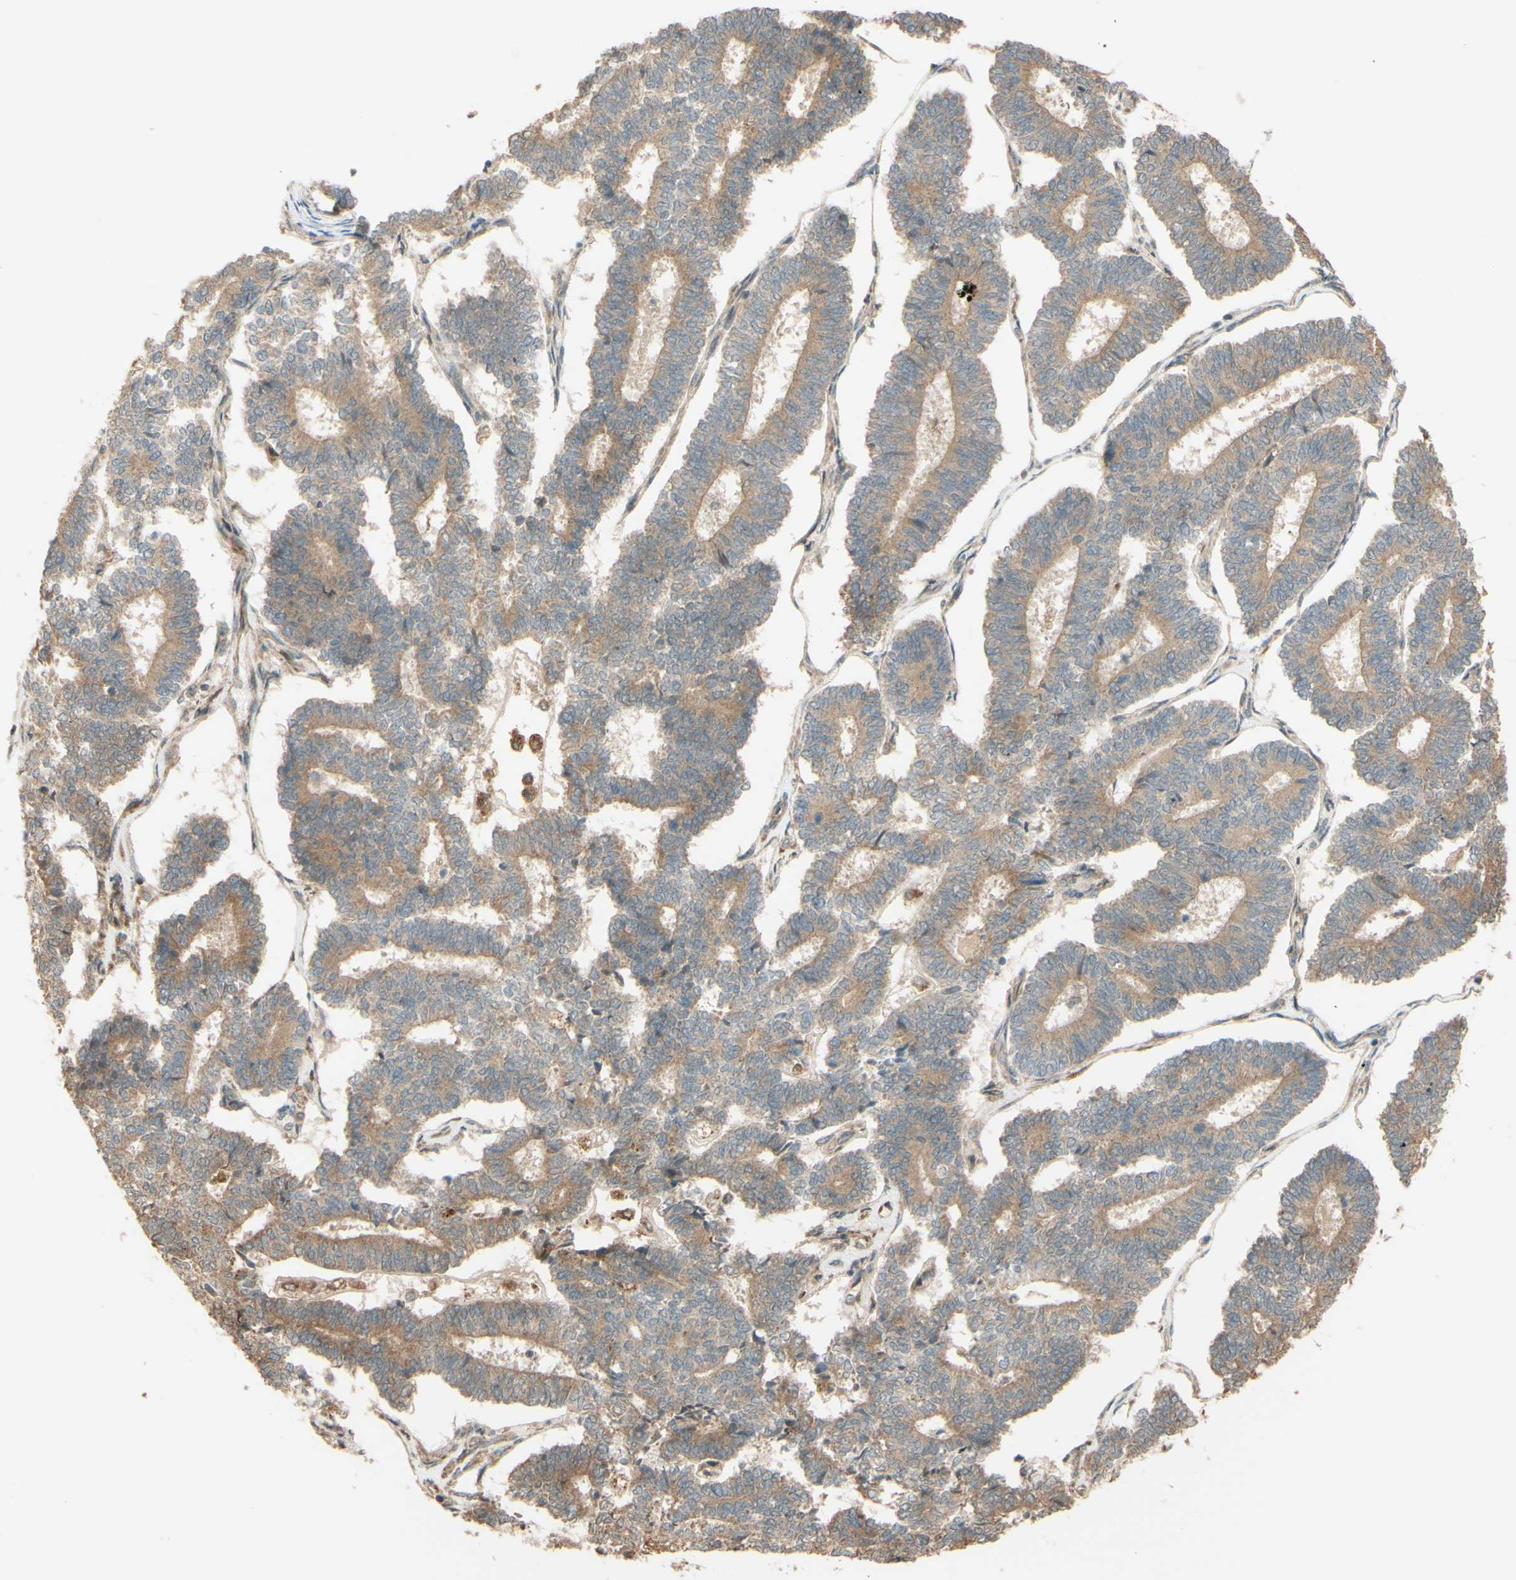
{"staining": {"intensity": "weak", "quantity": ">75%", "location": "cytoplasmic/membranous"}, "tissue": "endometrial cancer", "cell_type": "Tumor cells", "image_type": "cancer", "snomed": [{"axis": "morphology", "description": "Adenocarcinoma, NOS"}, {"axis": "topography", "description": "Endometrium"}], "caption": "Adenocarcinoma (endometrial) stained with immunohistochemistry (IHC) shows weak cytoplasmic/membranous positivity in about >75% of tumor cells.", "gene": "RNF19A", "patient": {"sex": "female", "age": 70}}